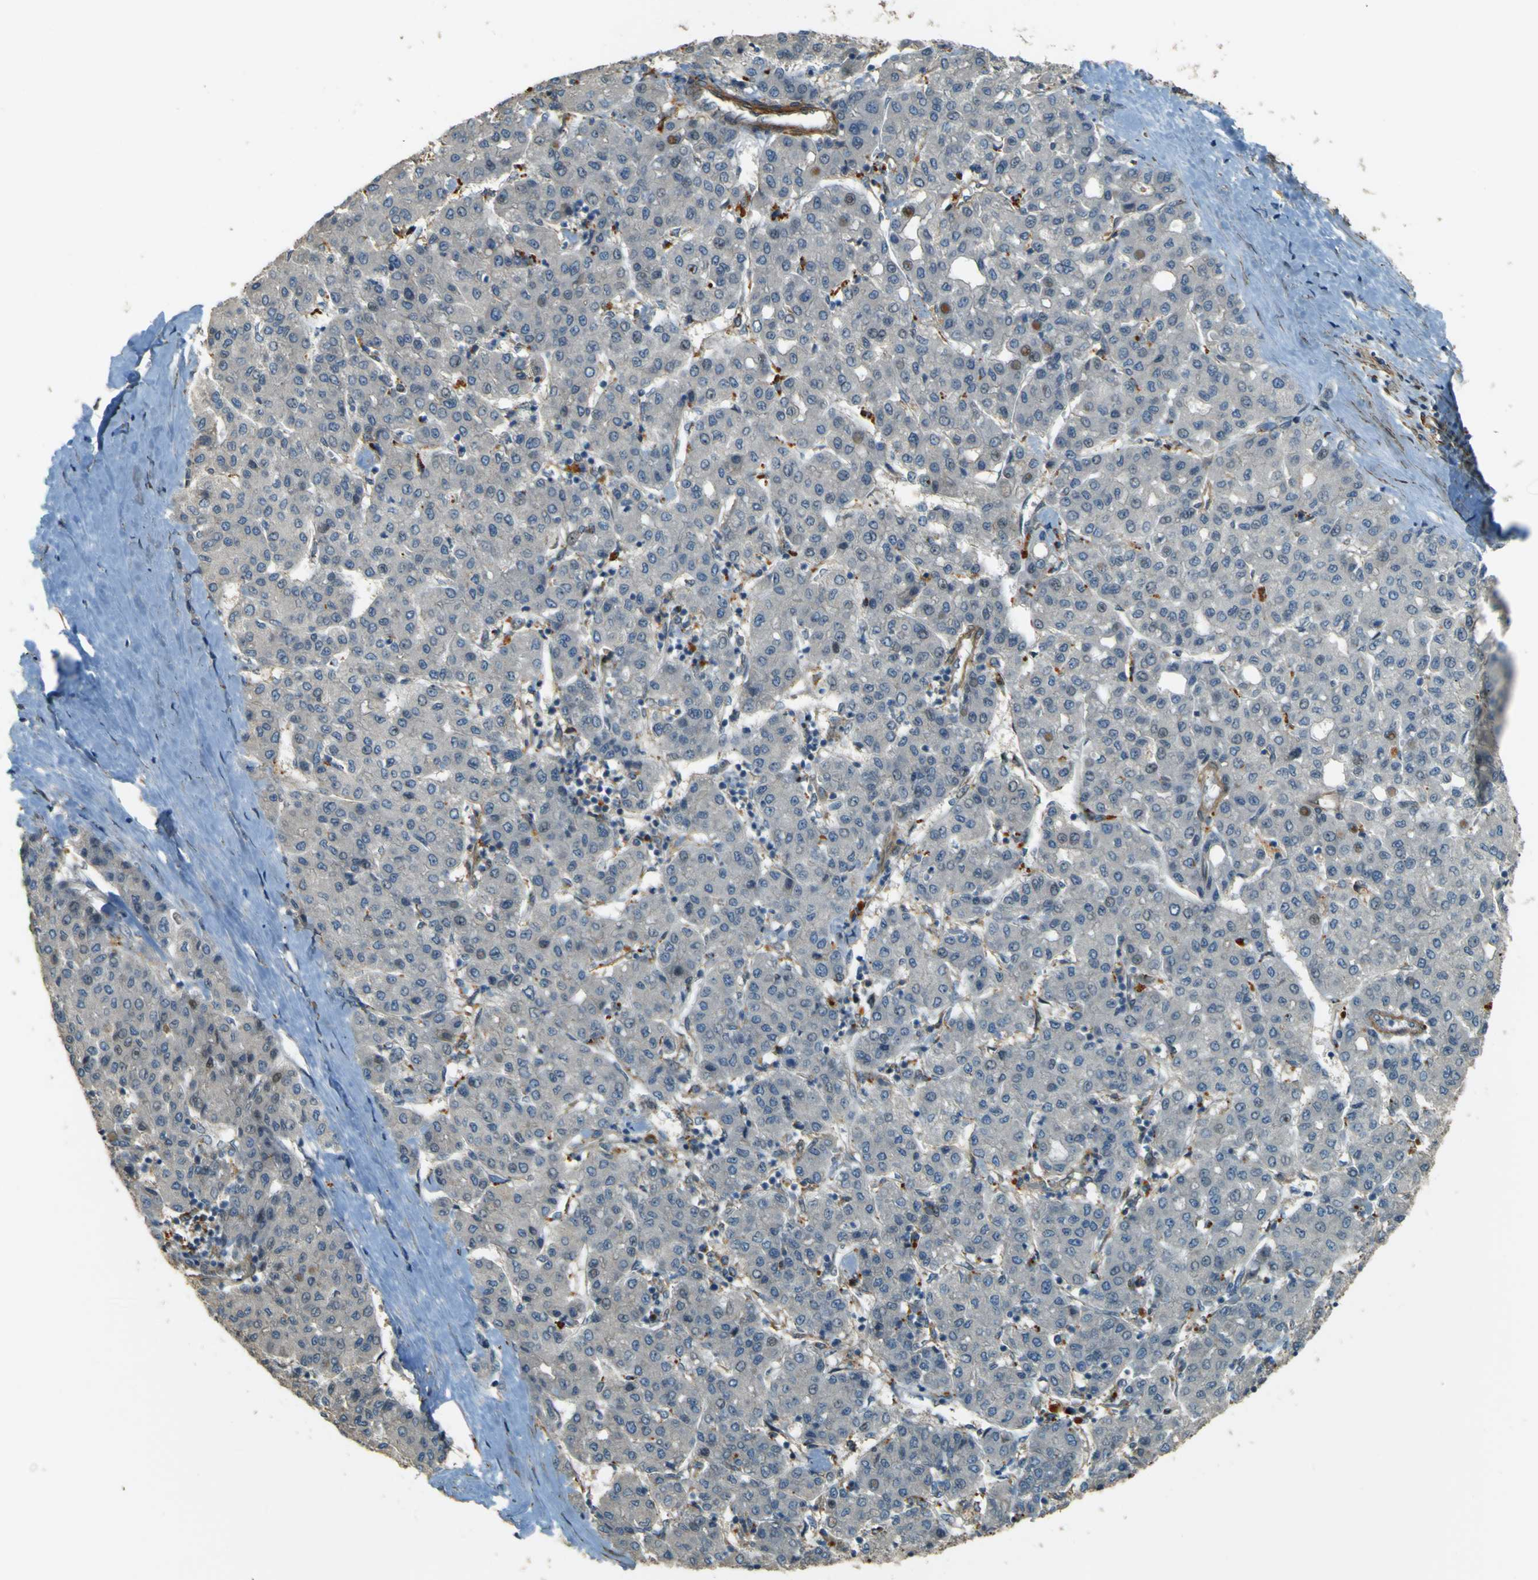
{"staining": {"intensity": "negative", "quantity": "none", "location": "none"}, "tissue": "liver cancer", "cell_type": "Tumor cells", "image_type": "cancer", "snomed": [{"axis": "morphology", "description": "Carcinoma, Hepatocellular, NOS"}, {"axis": "topography", "description": "Liver"}], "caption": "High magnification brightfield microscopy of hepatocellular carcinoma (liver) stained with DAB (brown) and counterstained with hematoxylin (blue): tumor cells show no significant expression.", "gene": "NEXN", "patient": {"sex": "male", "age": 65}}